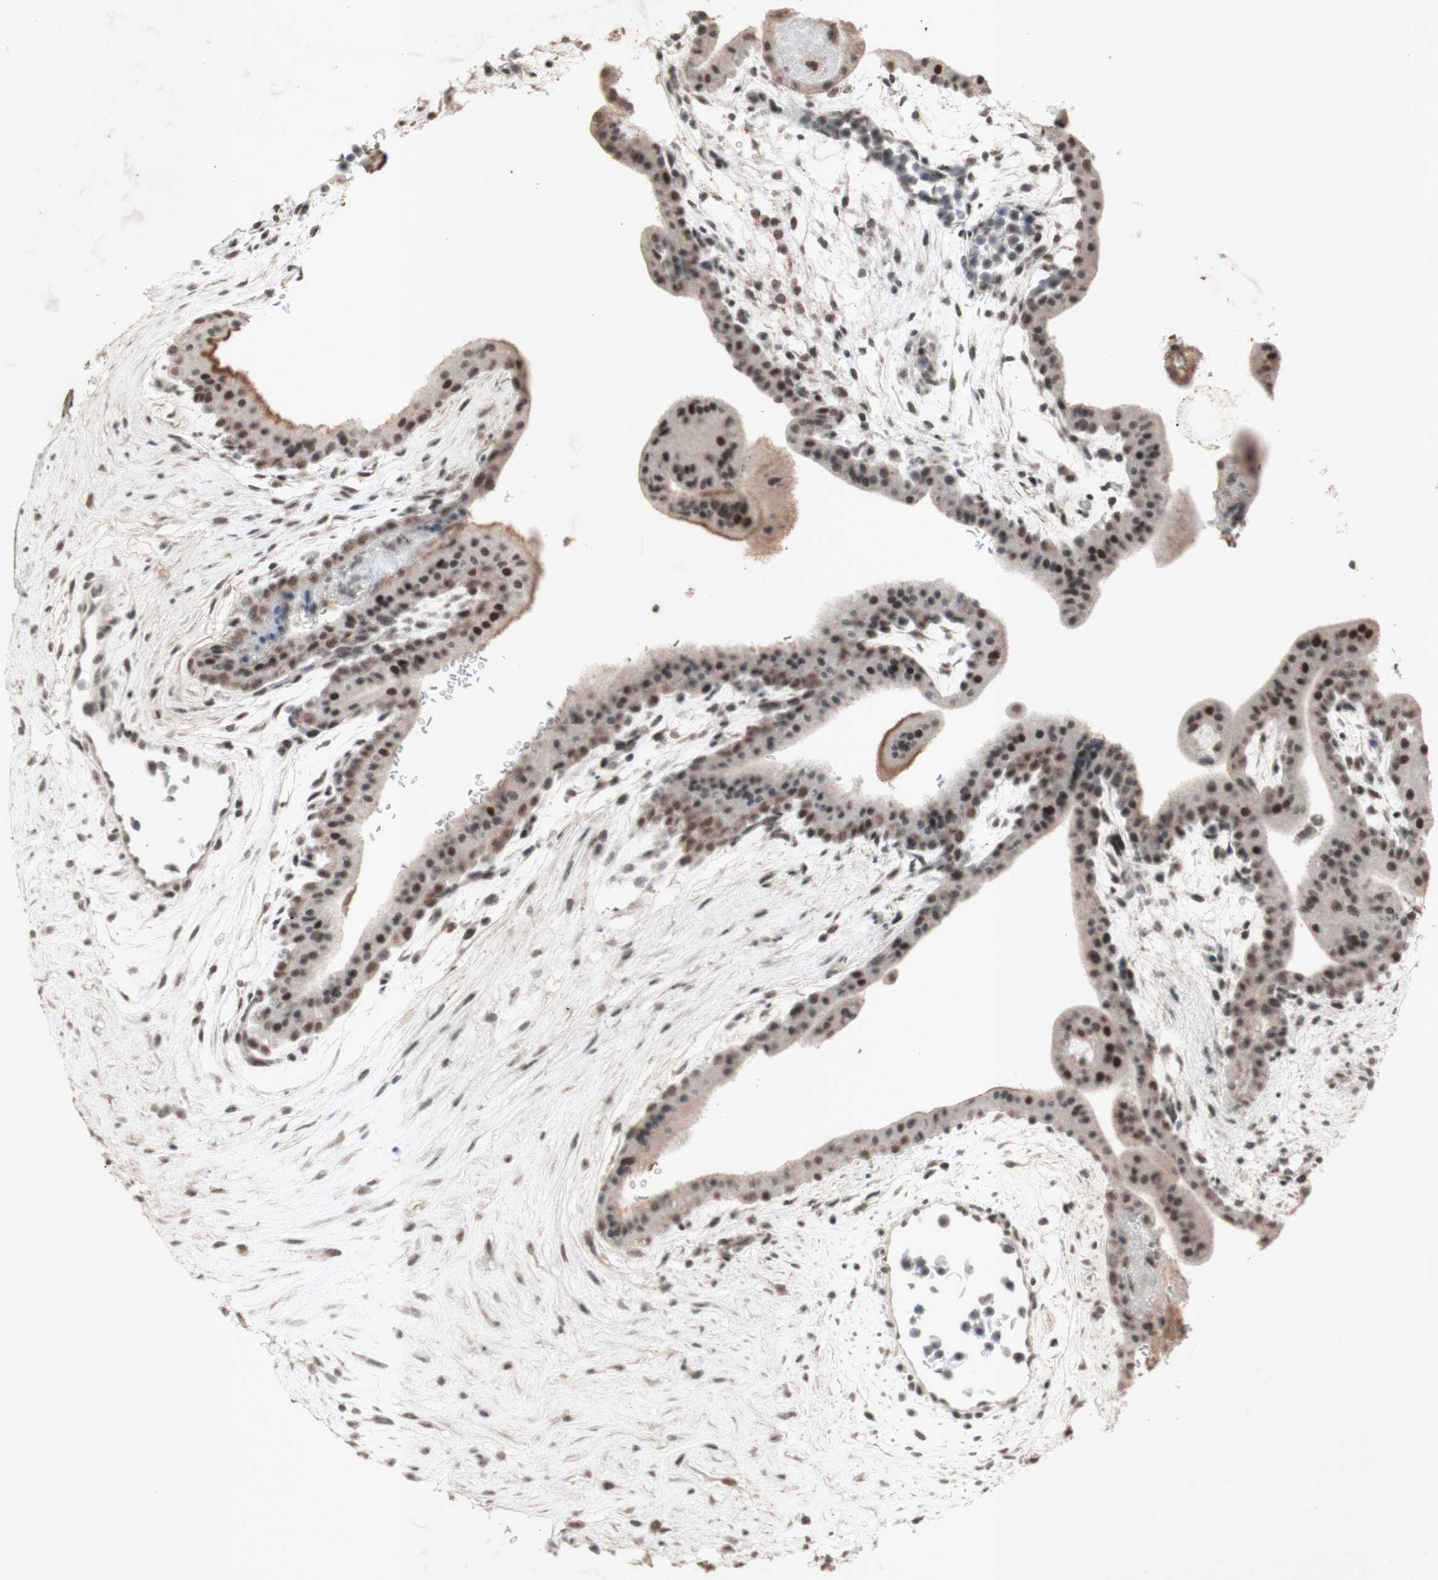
{"staining": {"intensity": "moderate", "quantity": "25%-75%", "location": "cytoplasmic/membranous,nuclear"}, "tissue": "placenta", "cell_type": "Trophoblastic cells", "image_type": "normal", "snomed": [{"axis": "morphology", "description": "Normal tissue, NOS"}, {"axis": "topography", "description": "Placenta"}], "caption": "Normal placenta shows moderate cytoplasmic/membranous,nuclear positivity in about 25%-75% of trophoblastic cells, visualized by immunohistochemistry.", "gene": "CENPB", "patient": {"sex": "female", "age": 35}}